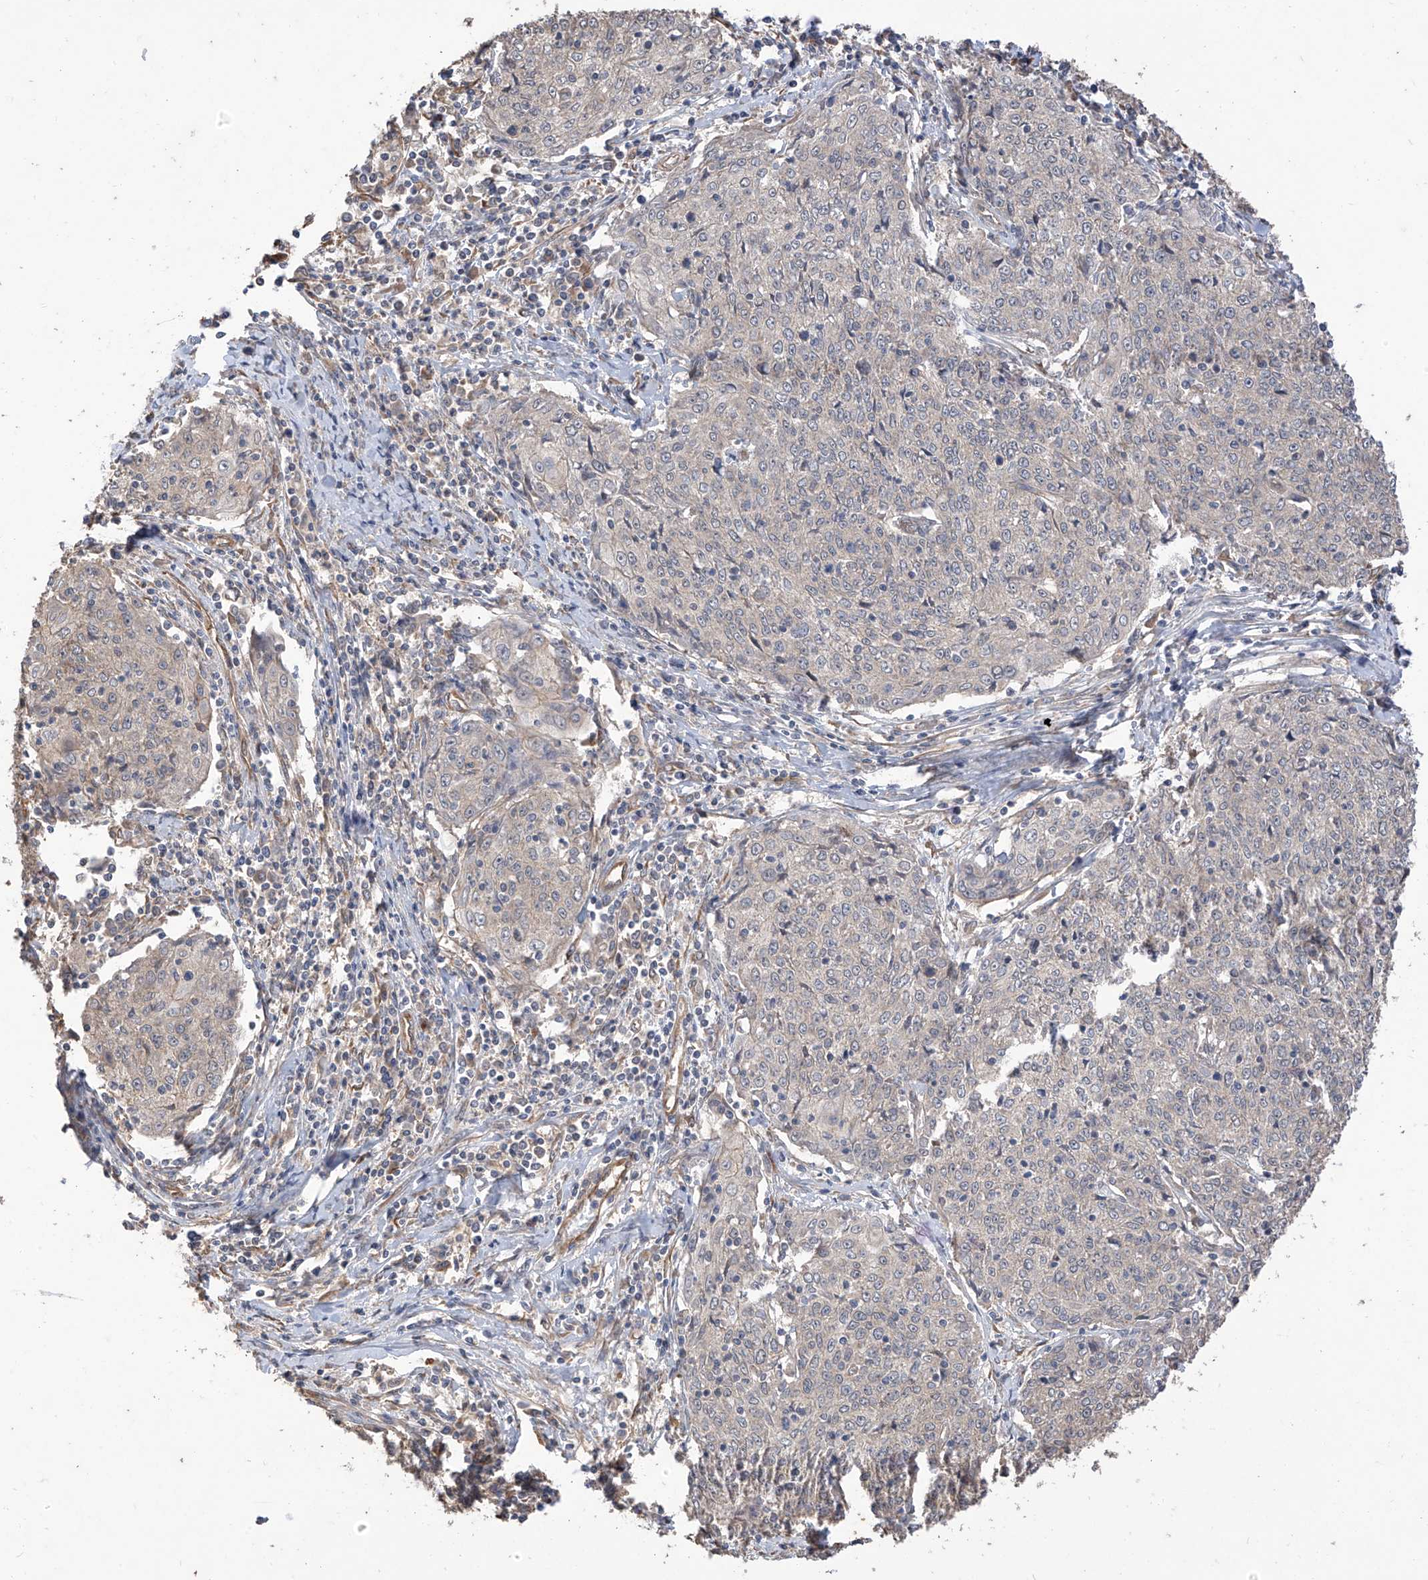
{"staining": {"intensity": "weak", "quantity": "<25%", "location": "cytoplasmic/membranous"}, "tissue": "cervical cancer", "cell_type": "Tumor cells", "image_type": "cancer", "snomed": [{"axis": "morphology", "description": "Squamous cell carcinoma, NOS"}, {"axis": "topography", "description": "Cervix"}], "caption": "Tumor cells are negative for protein expression in human cervical squamous cell carcinoma.", "gene": "AGBL5", "patient": {"sex": "female", "age": 48}}